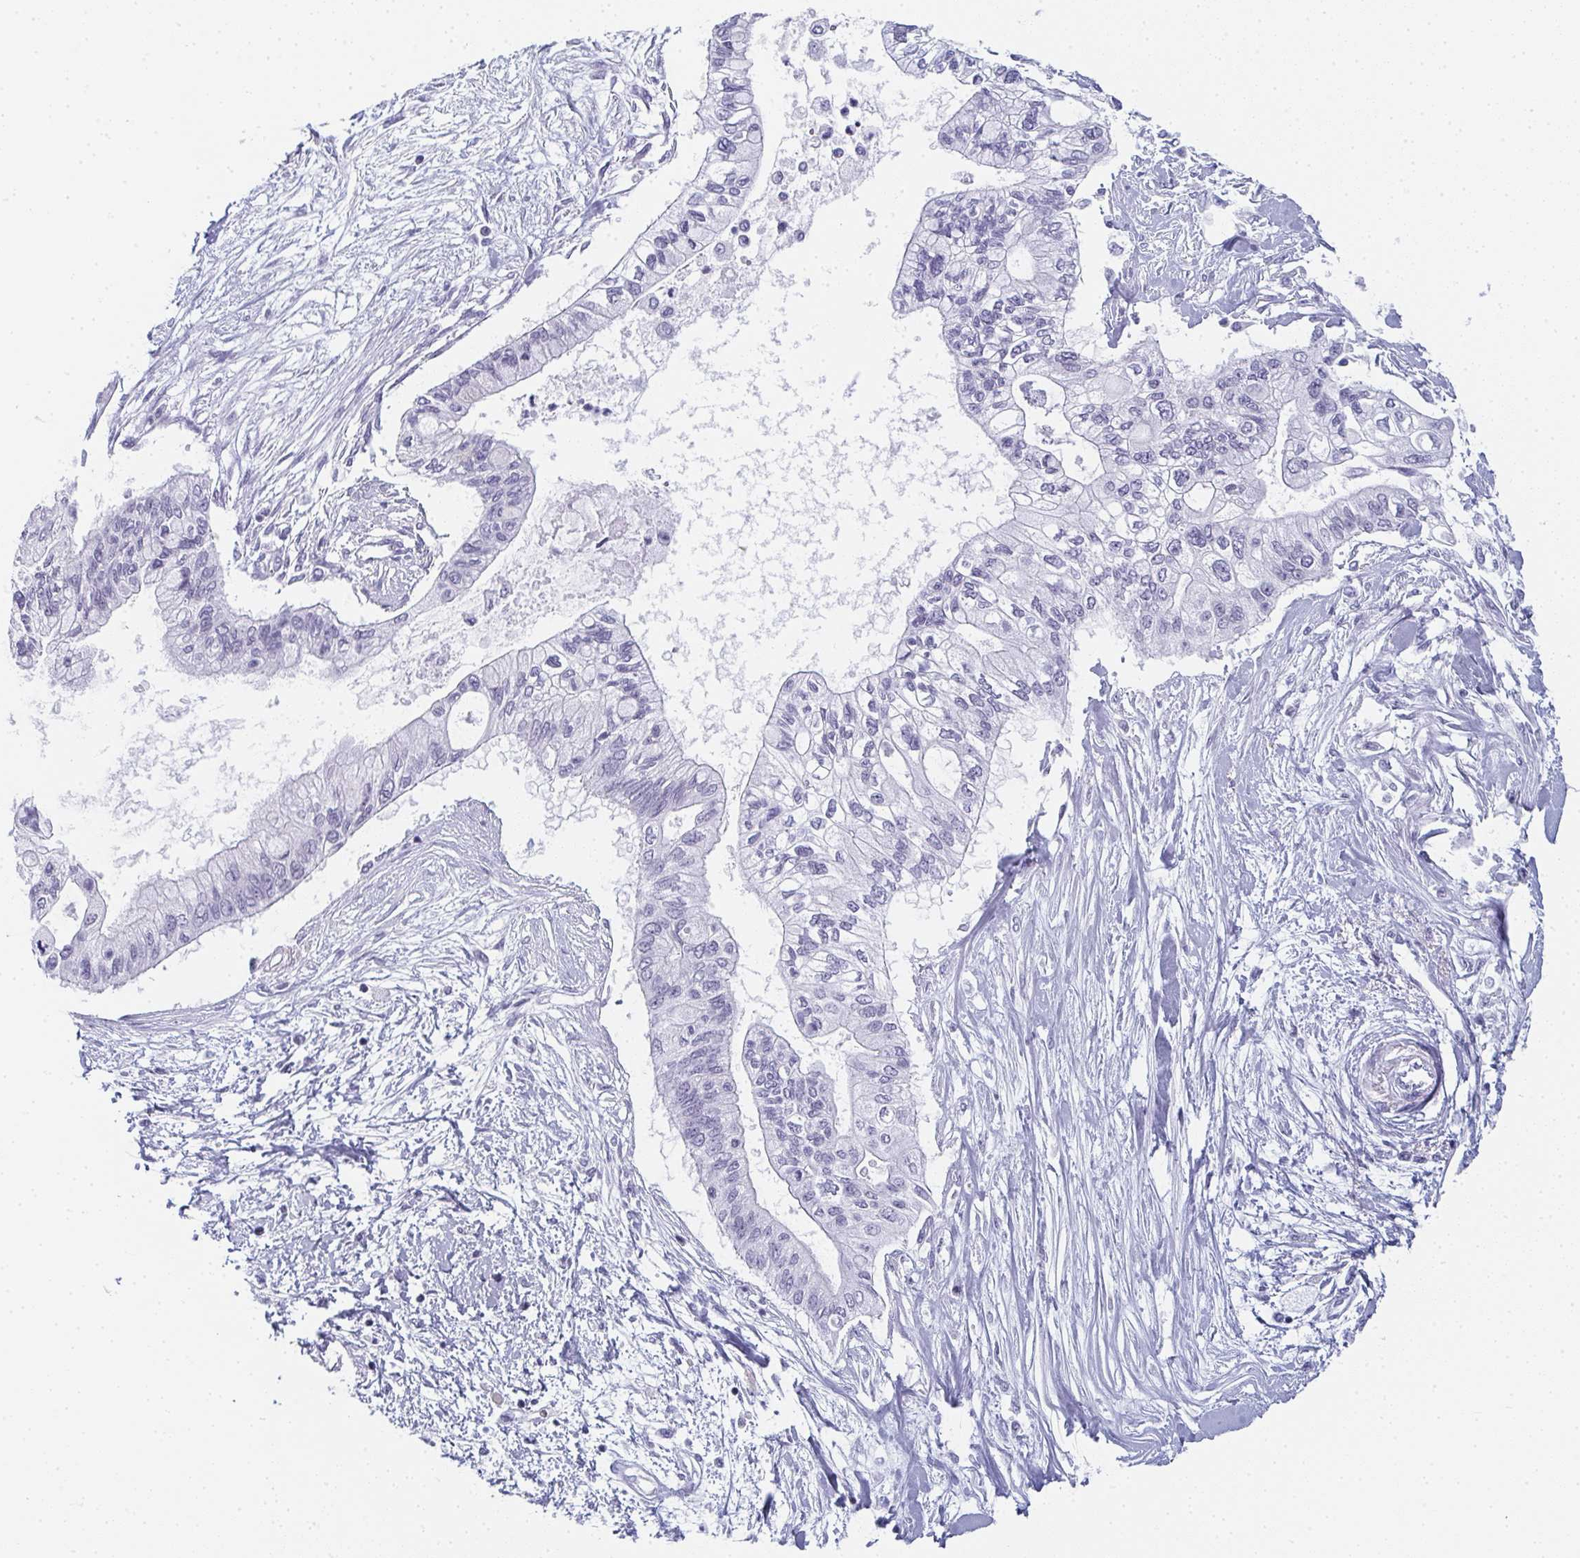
{"staining": {"intensity": "negative", "quantity": "none", "location": "none"}, "tissue": "pancreatic cancer", "cell_type": "Tumor cells", "image_type": "cancer", "snomed": [{"axis": "morphology", "description": "Adenocarcinoma, NOS"}, {"axis": "topography", "description": "Pancreas"}], "caption": "Immunohistochemistry (IHC) image of human adenocarcinoma (pancreatic) stained for a protein (brown), which displays no staining in tumor cells.", "gene": "PYCR3", "patient": {"sex": "female", "age": 77}}